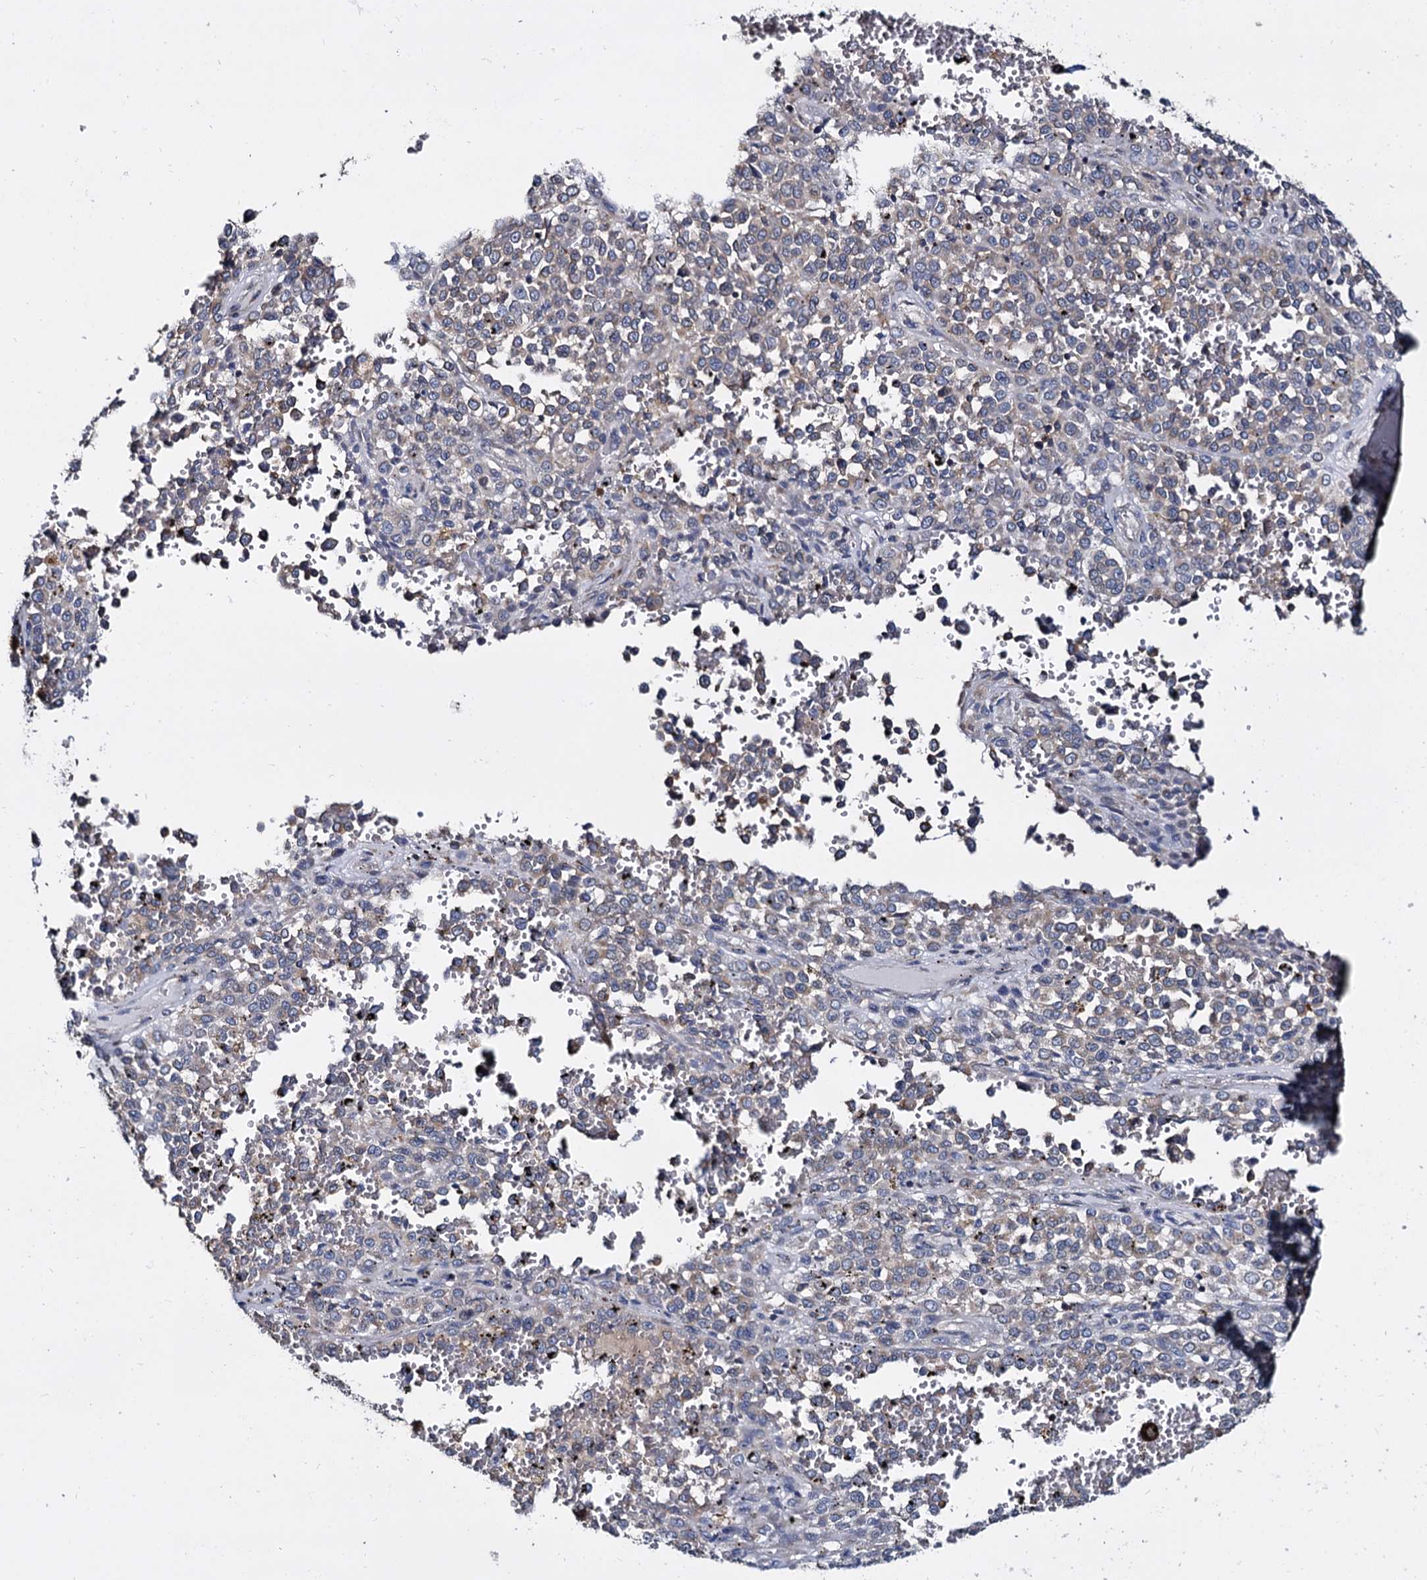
{"staining": {"intensity": "weak", "quantity": "<25%", "location": "cytoplasmic/membranous"}, "tissue": "melanoma", "cell_type": "Tumor cells", "image_type": "cancer", "snomed": [{"axis": "morphology", "description": "Malignant melanoma, Metastatic site"}, {"axis": "topography", "description": "Pancreas"}], "caption": "IHC image of malignant melanoma (metastatic site) stained for a protein (brown), which displays no staining in tumor cells. (DAB (3,3'-diaminobenzidine) immunohistochemistry (IHC) visualized using brightfield microscopy, high magnification).", "gene": "ANKRD13A", "patient": {"sex": "female", "age": 30}}